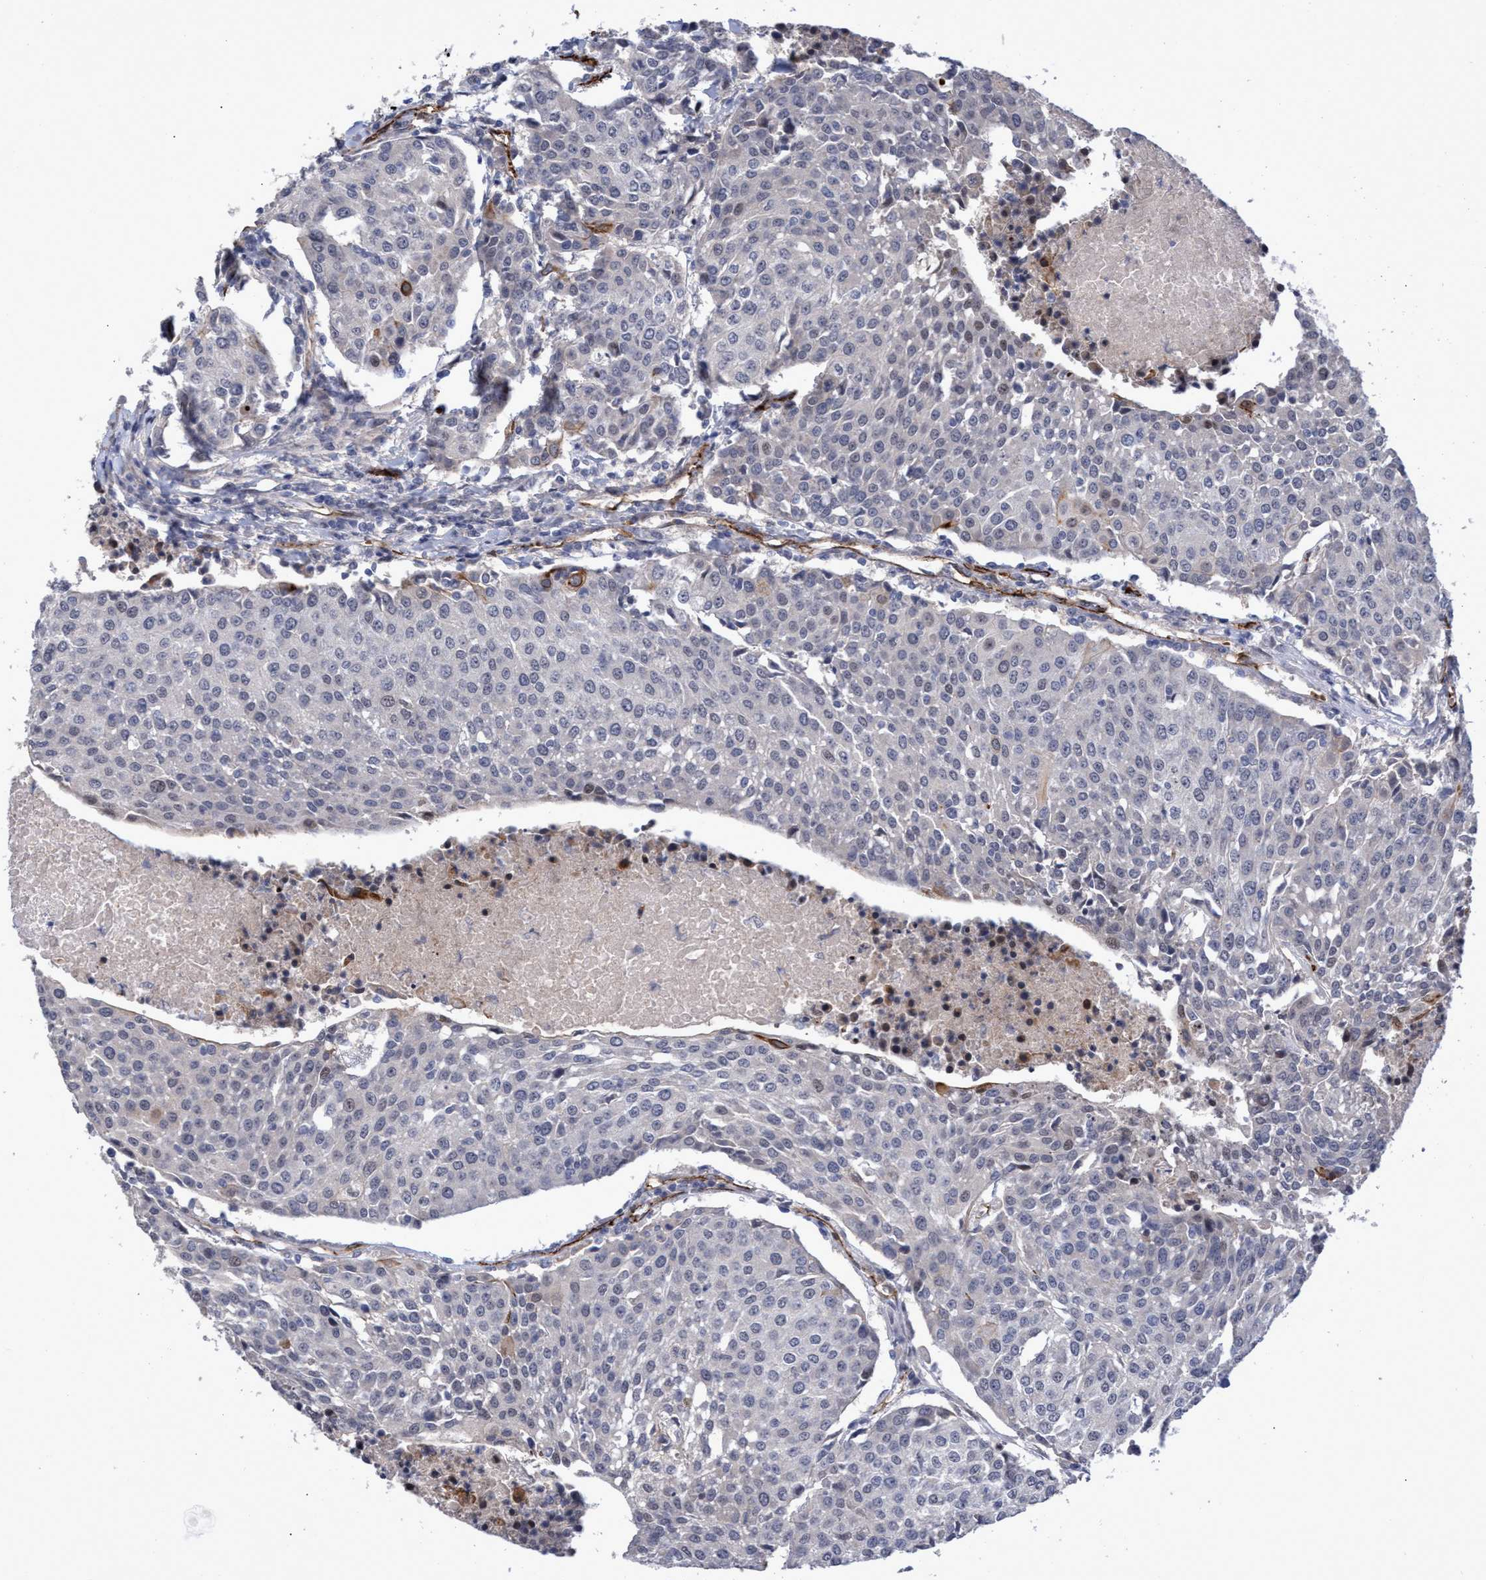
{"staining": {"intensity": "negative", "quantity": "none", "location": "none"}, "tissue": "urothelial cancer", "cell_type": "Tumor cells", "image_type": "cancer", "snomed": [{"axis": "morphology", "description": "Urothelial carcinoma, High grade"}, {"axis": "topography", "description": "Urinary bladder"}], "caption": "Histopathology image shows no significant protein expression in tumor cells of urothelial cancer.", "gene": "ZNF750", "patient": {"sex": "female", "age": 85}}